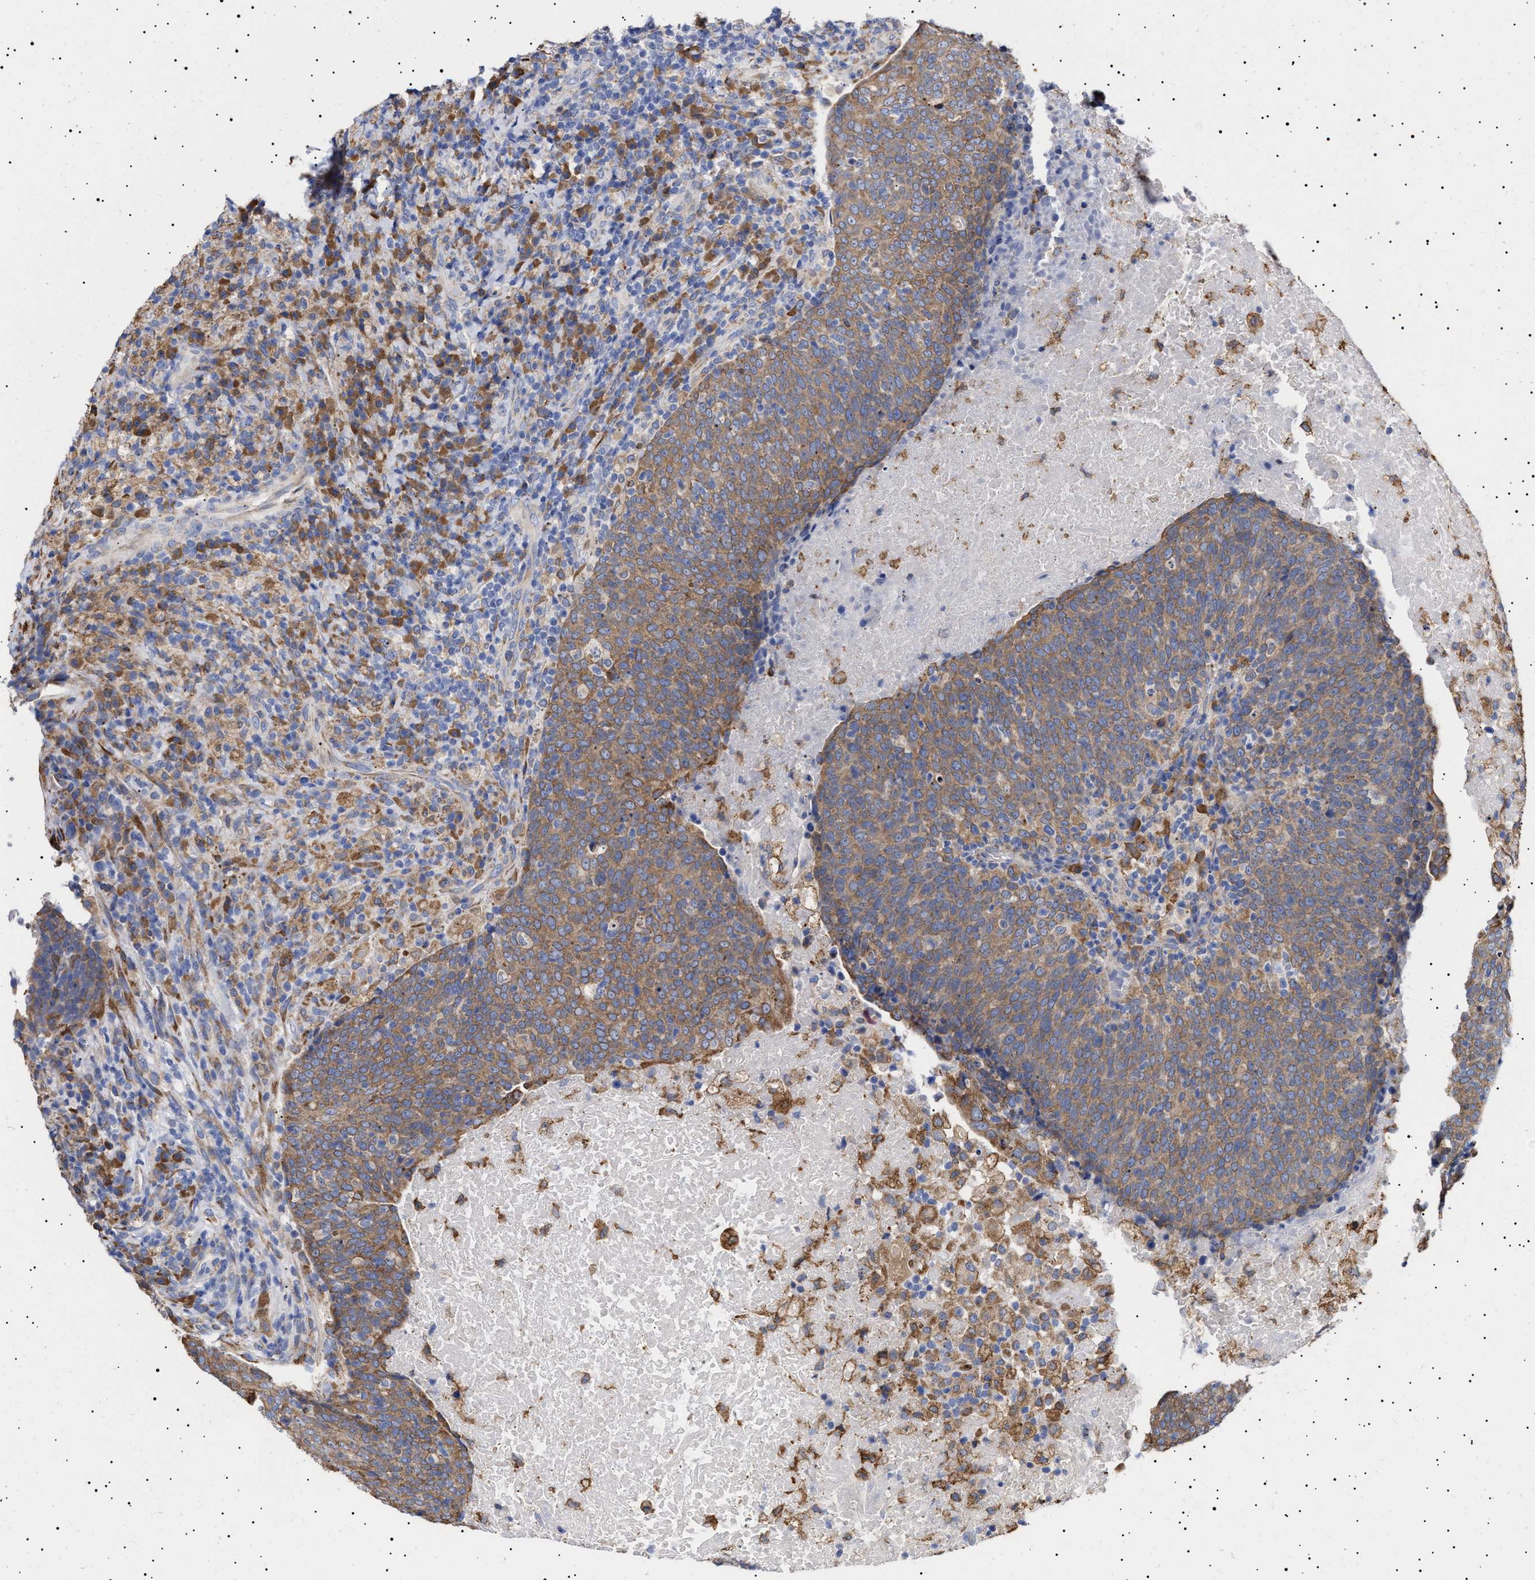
{"staining": {"intensity": "moderate", "quantity": ">75%", "location": "cytoplasmic/membranous"}, "tissue": "head and neck cancer", "cell_type": "Tumor cells", "image_type": "cancer", "snomed": [{"axis": "morphology", "description": "Squamous cell carcinoma, NOS"}, {"axis": "morphology", "description": "Squamous cell carcinoma, metastatic, NOS"}, {"axis": "topography", "description": "Lymph node"}, {"axis": "topography", "description": "Head-Neck"}], "caption": "DAB (3,3'-diaminobenzidine) immunohistochemical staining of human squamous cell carcinoma (head and neck) shows moderate cytoplasmic/membranous protein positivity in about >75% of tumor cells. The staining was performed using DAB to visualize the protein expression in brown, while the nuclei were stained in blue with hematoxylin (Magnification: 20x).", "gene": "ERCC6L2", "patient": {"sex": "male", "age": 62}}